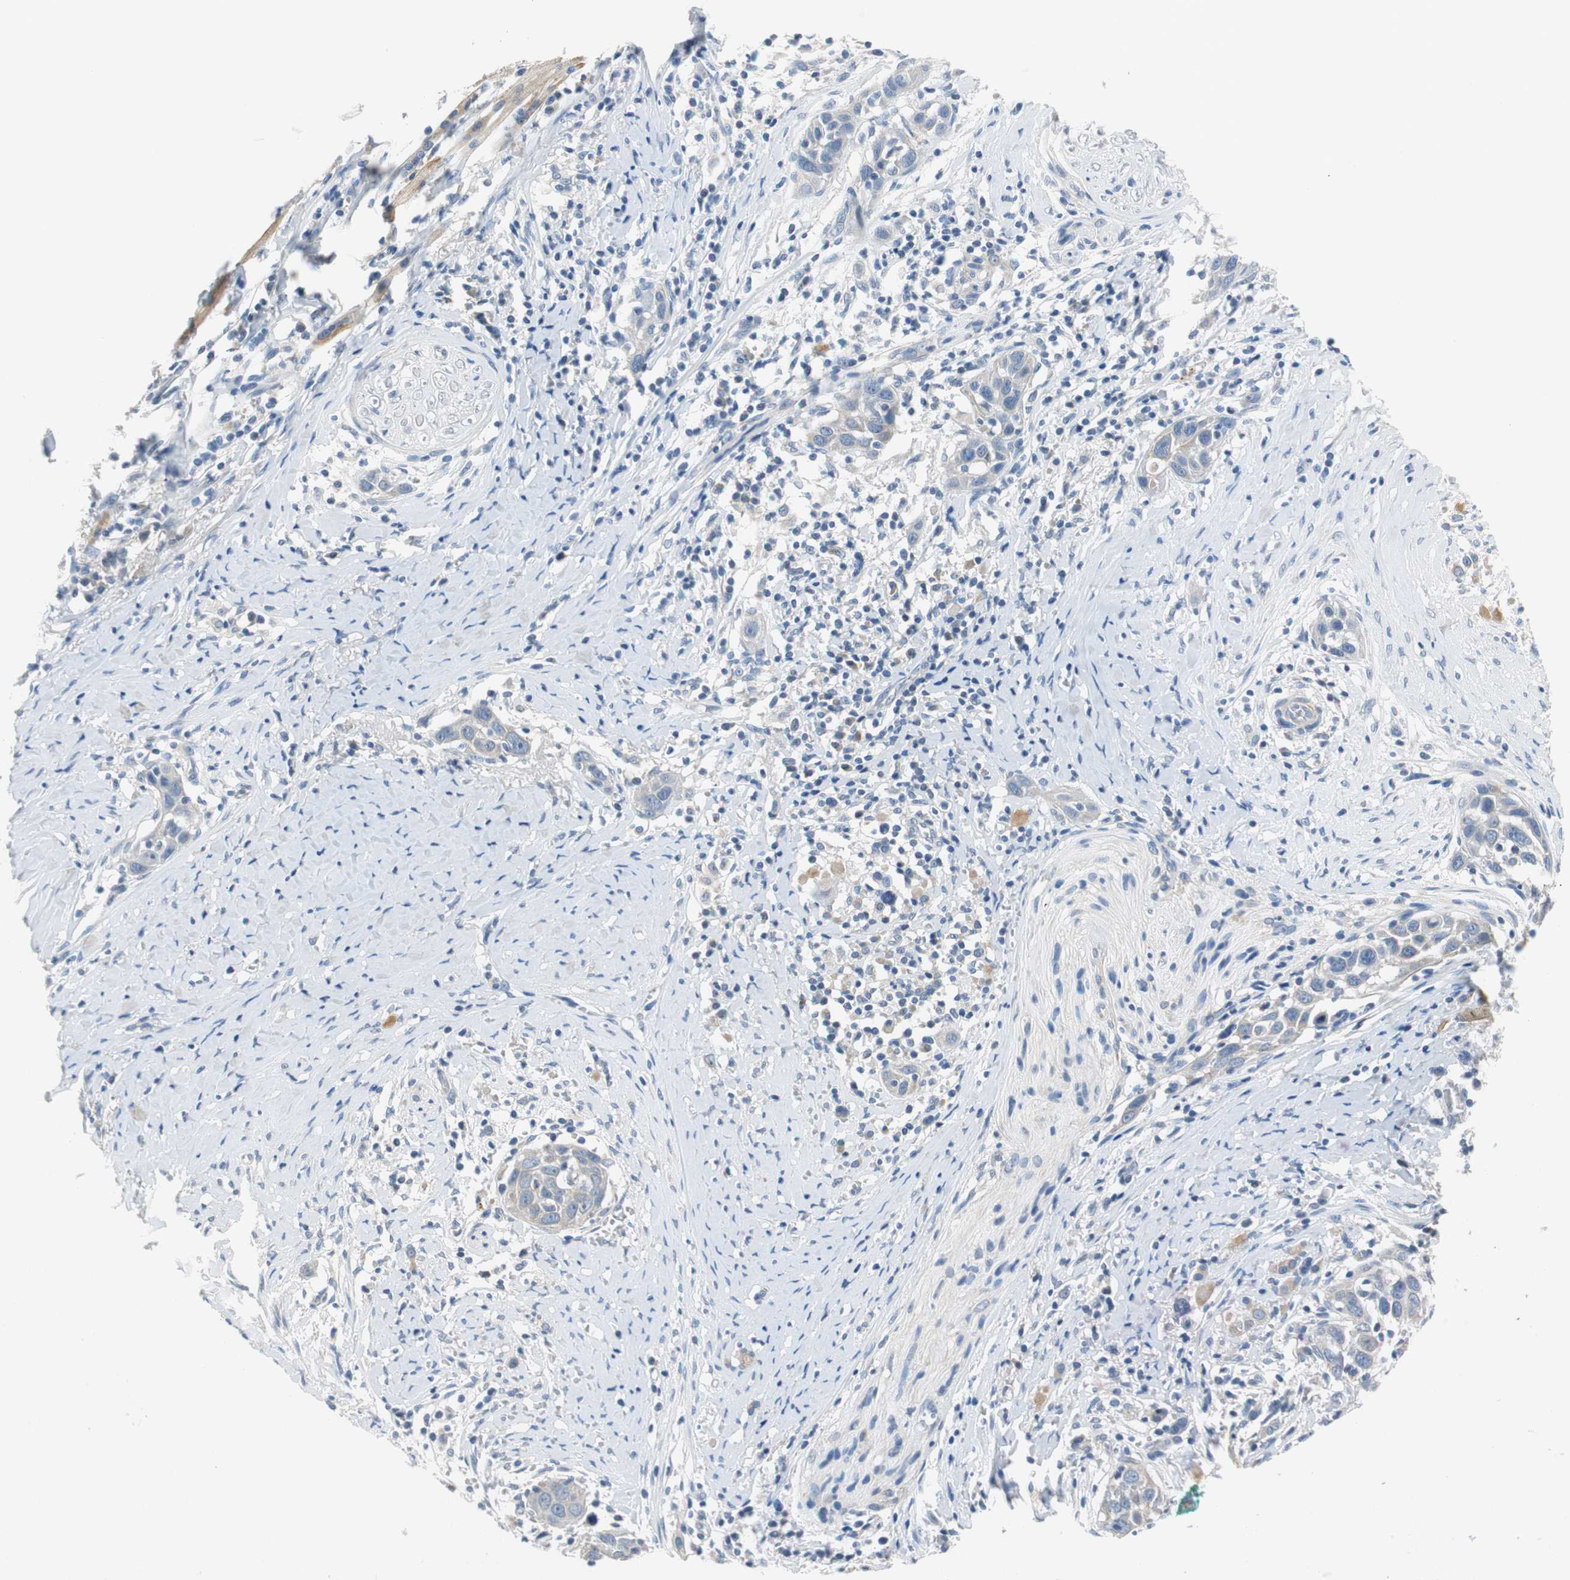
{"staining": {"intensity": "negative", "quantity": "none", "location": "none"}, "tissue": "head and neck cancer", "cell_type": "Tumor cells", "image_type": "cancer", "snomed": [{"axis": "morphology", "description": "Normal tissue, NOS"}, {"axis": "morphology", "description": "Squamous cell carcinoma, NOS"}, {"axis": "topography", "description": "Oral tissue"}, {"axis": "topography", "description": "Head-Neck"}], "caption": "High magnification brightfield microscopy of head and neck cancer (squamous cell carcinoma) stained with DAB (3,3'-diaminobenzidine) (brown) and counterstained with hematoxylin (blue): tumor cells show no significant staining.", "gene": "FADS2", "patient": {"sex": "female", "age": 50}}